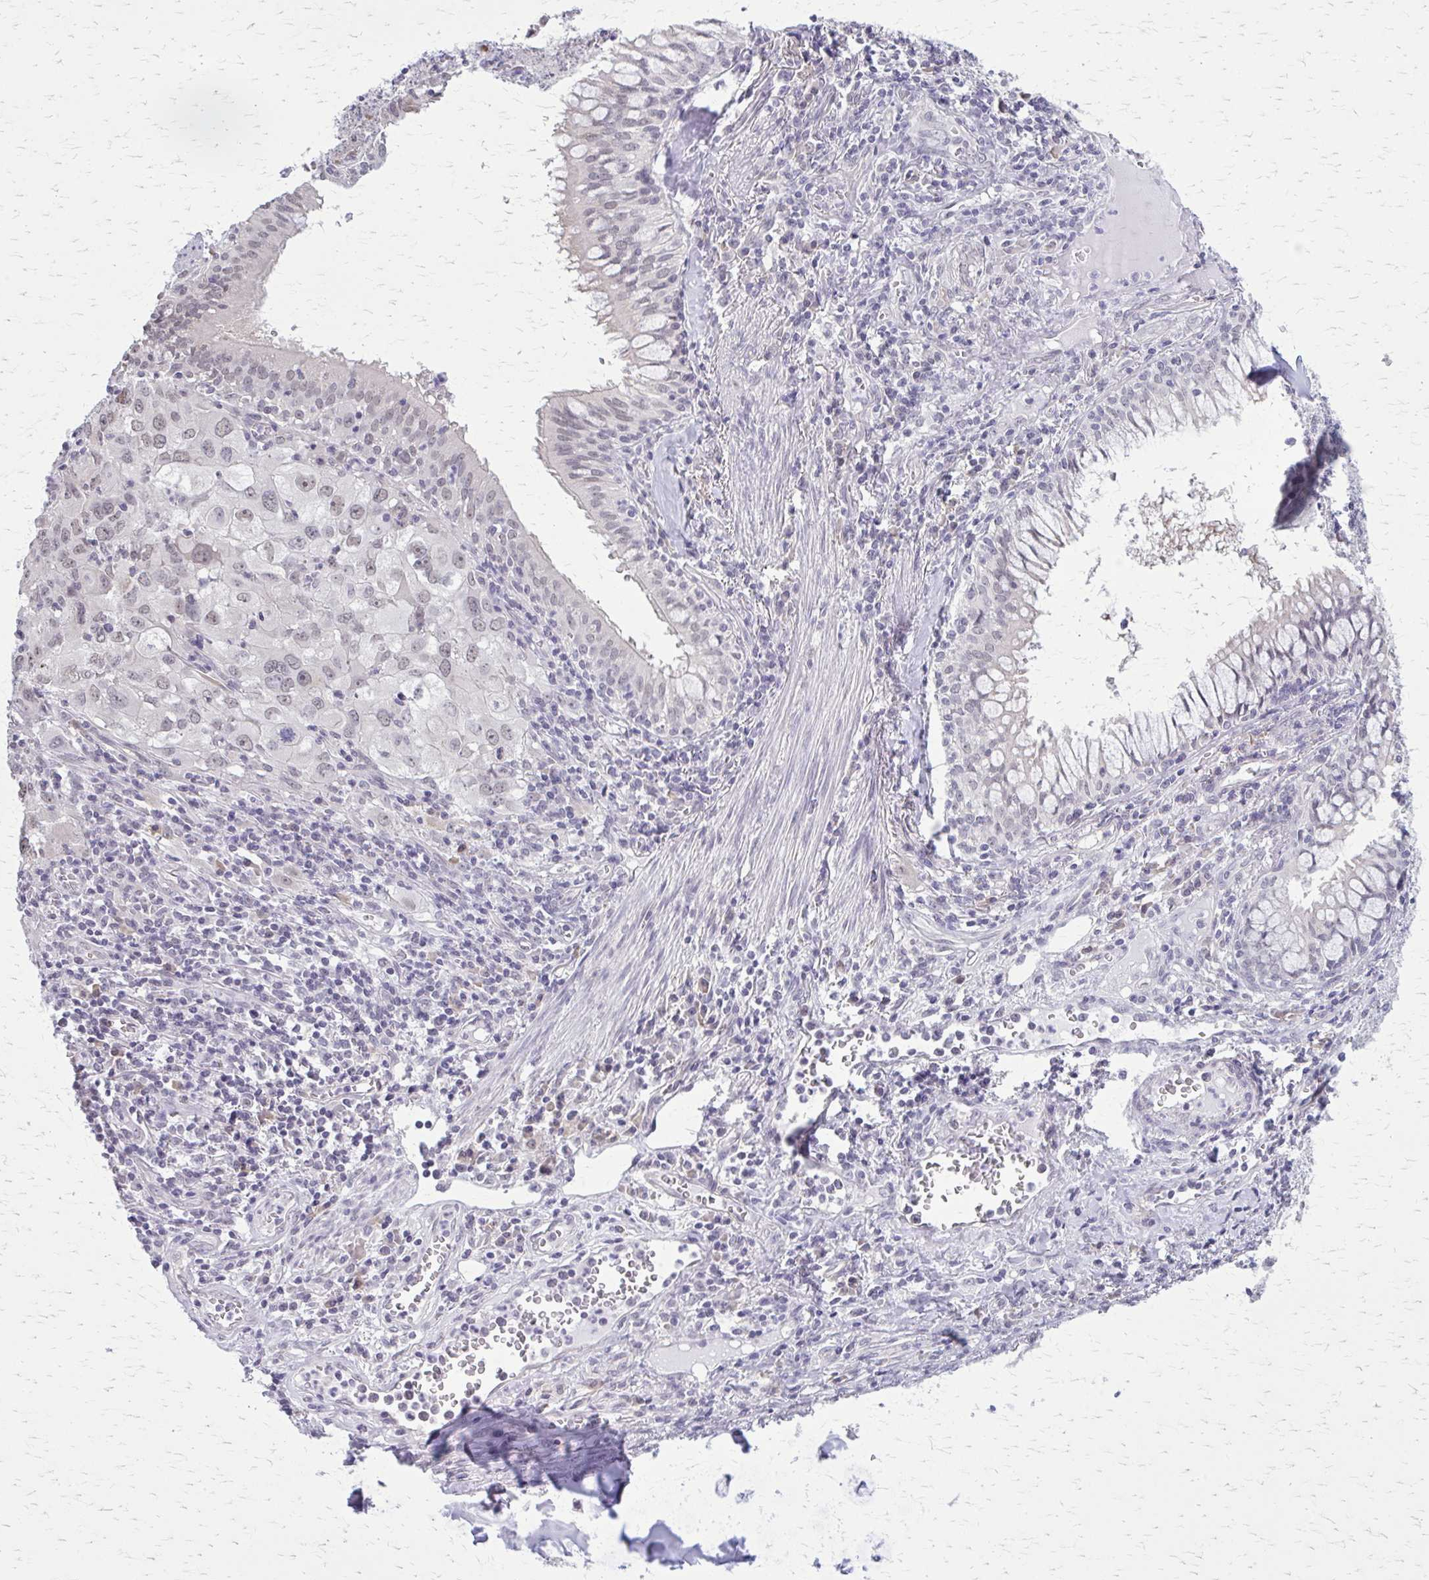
{"staining": {"intensity": "negative", "quantity": "none", "location": "none"}, "tissue": "lung cancer", "cell_type": "Tumor cells", "image_type": "cancer", "snomed": [{"axis": "morphology", "description": "Adenocarcinoma, NOS"}, {"axis": "morphology", "description": "Adenocarcinoma, metastatic, NOS"}, {"axis": "topography", "description": "Lymph node"}, {"axis": "topography", "description": "Lung"}], "caption": "High power microscopy photomicrograph of an IHC photomicrograph of lung cancer (metastatic adenocarcinoma), revealing no significant staining in tumor cells. (Stains: DAB immunohistochemistry with hematoxylin counter stain, Microscopy: brightfield microscopy at high magnification).", "gene": "PLCB1", "patient": {"sex": "female", "age": 42}}